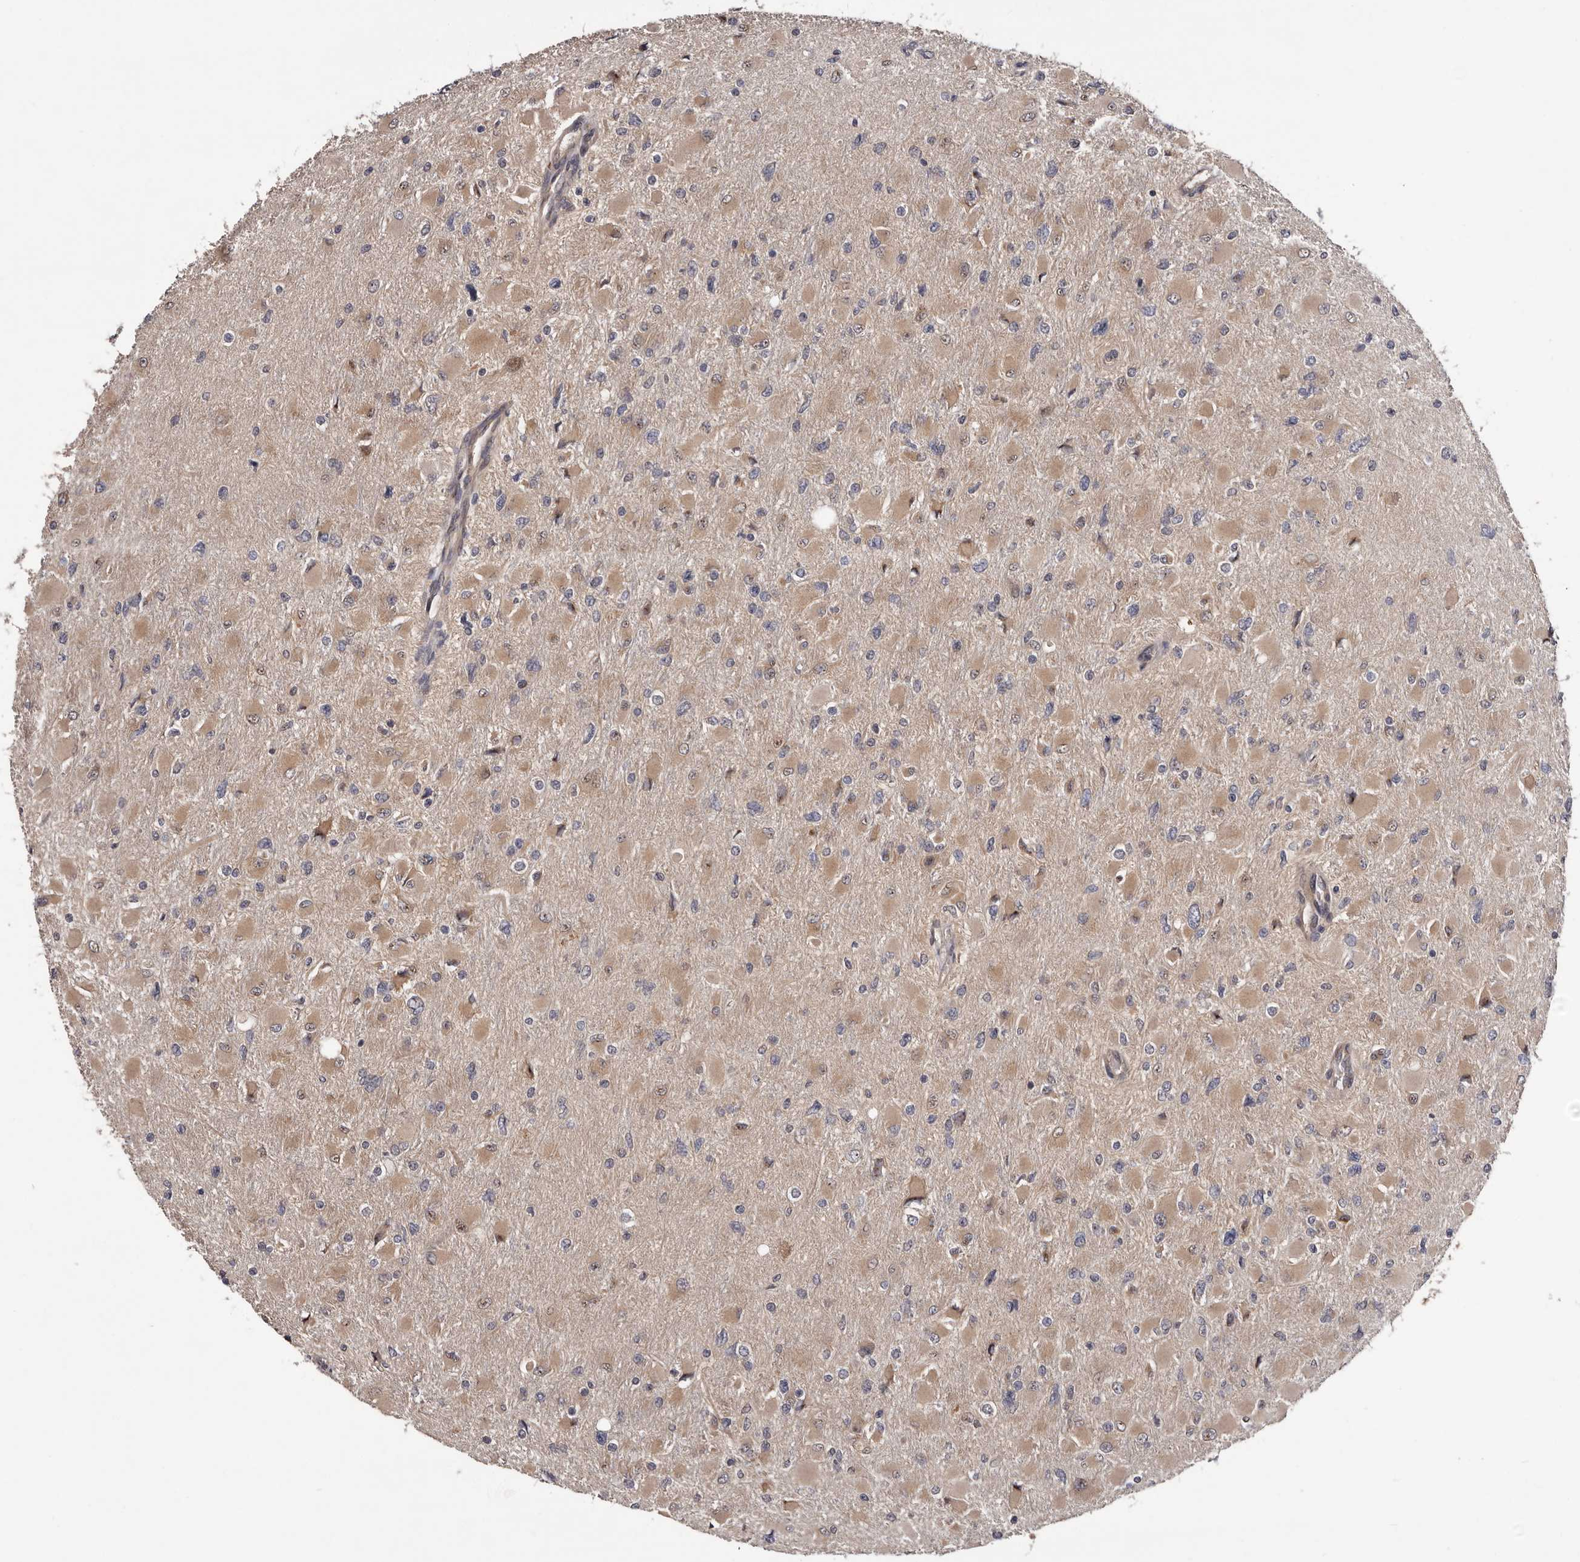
{"staining": {"intensity": "weak", "quantity": "25%-75%", "location": "cytoplasmic/membranous"}, "tissue": "glioma", "cell_type": "Tumor cells", "image_type": "cancer", "snomed": [{"axis": "morphology", "description": "Glioma, malignant, High grade"}, {"axis": "topography", "description": "Cerebral cortex"}], "caption": "A high-resolution image shows immunohistochemistry staining of malignant glioma (high-grade), which shows weak cytoplasmic/membranous staining in about 25%-75% of tumor cells.", "gene": "PRKD1", "patient": {"sex": "female", "age": 36}}